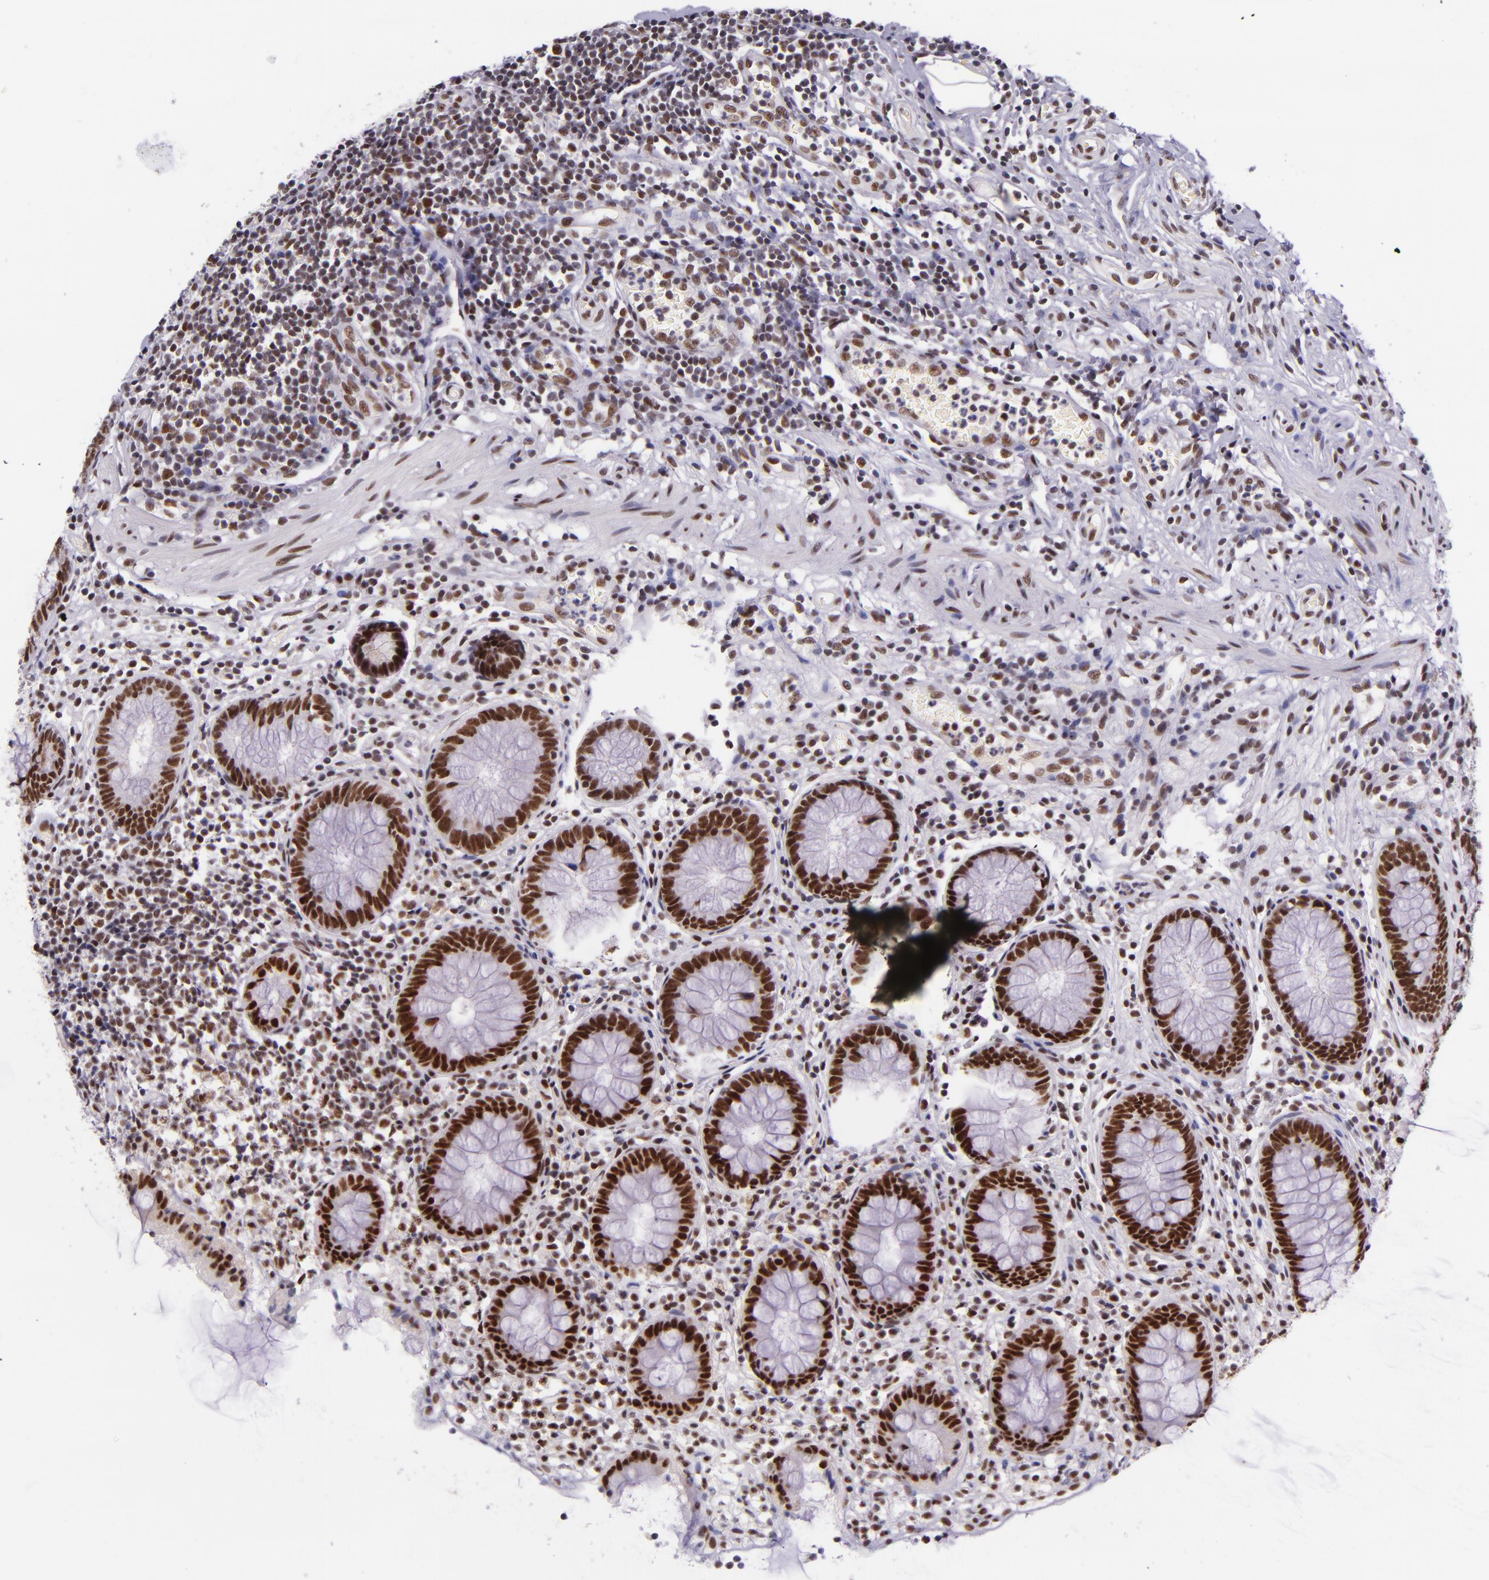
{"staining": {"intensity": "strong", "quantity": ">75%", "location": "nuclear"}, "tissue": "appendix", "cell_type": "Glandular cells", "image_type": "normal", "snomed": [{"axis": "morphology", "description": "Normal tissue, NOS"}, {"axis": "topography", "description": "Appendix"}], "caption": "Brown immunohistochemical staining in normal appendix exhibits strong nuclear expression in about >75% of glandular cells.", "gene": "GPKOW", "patient": {"sex": "male", "age": 38}}